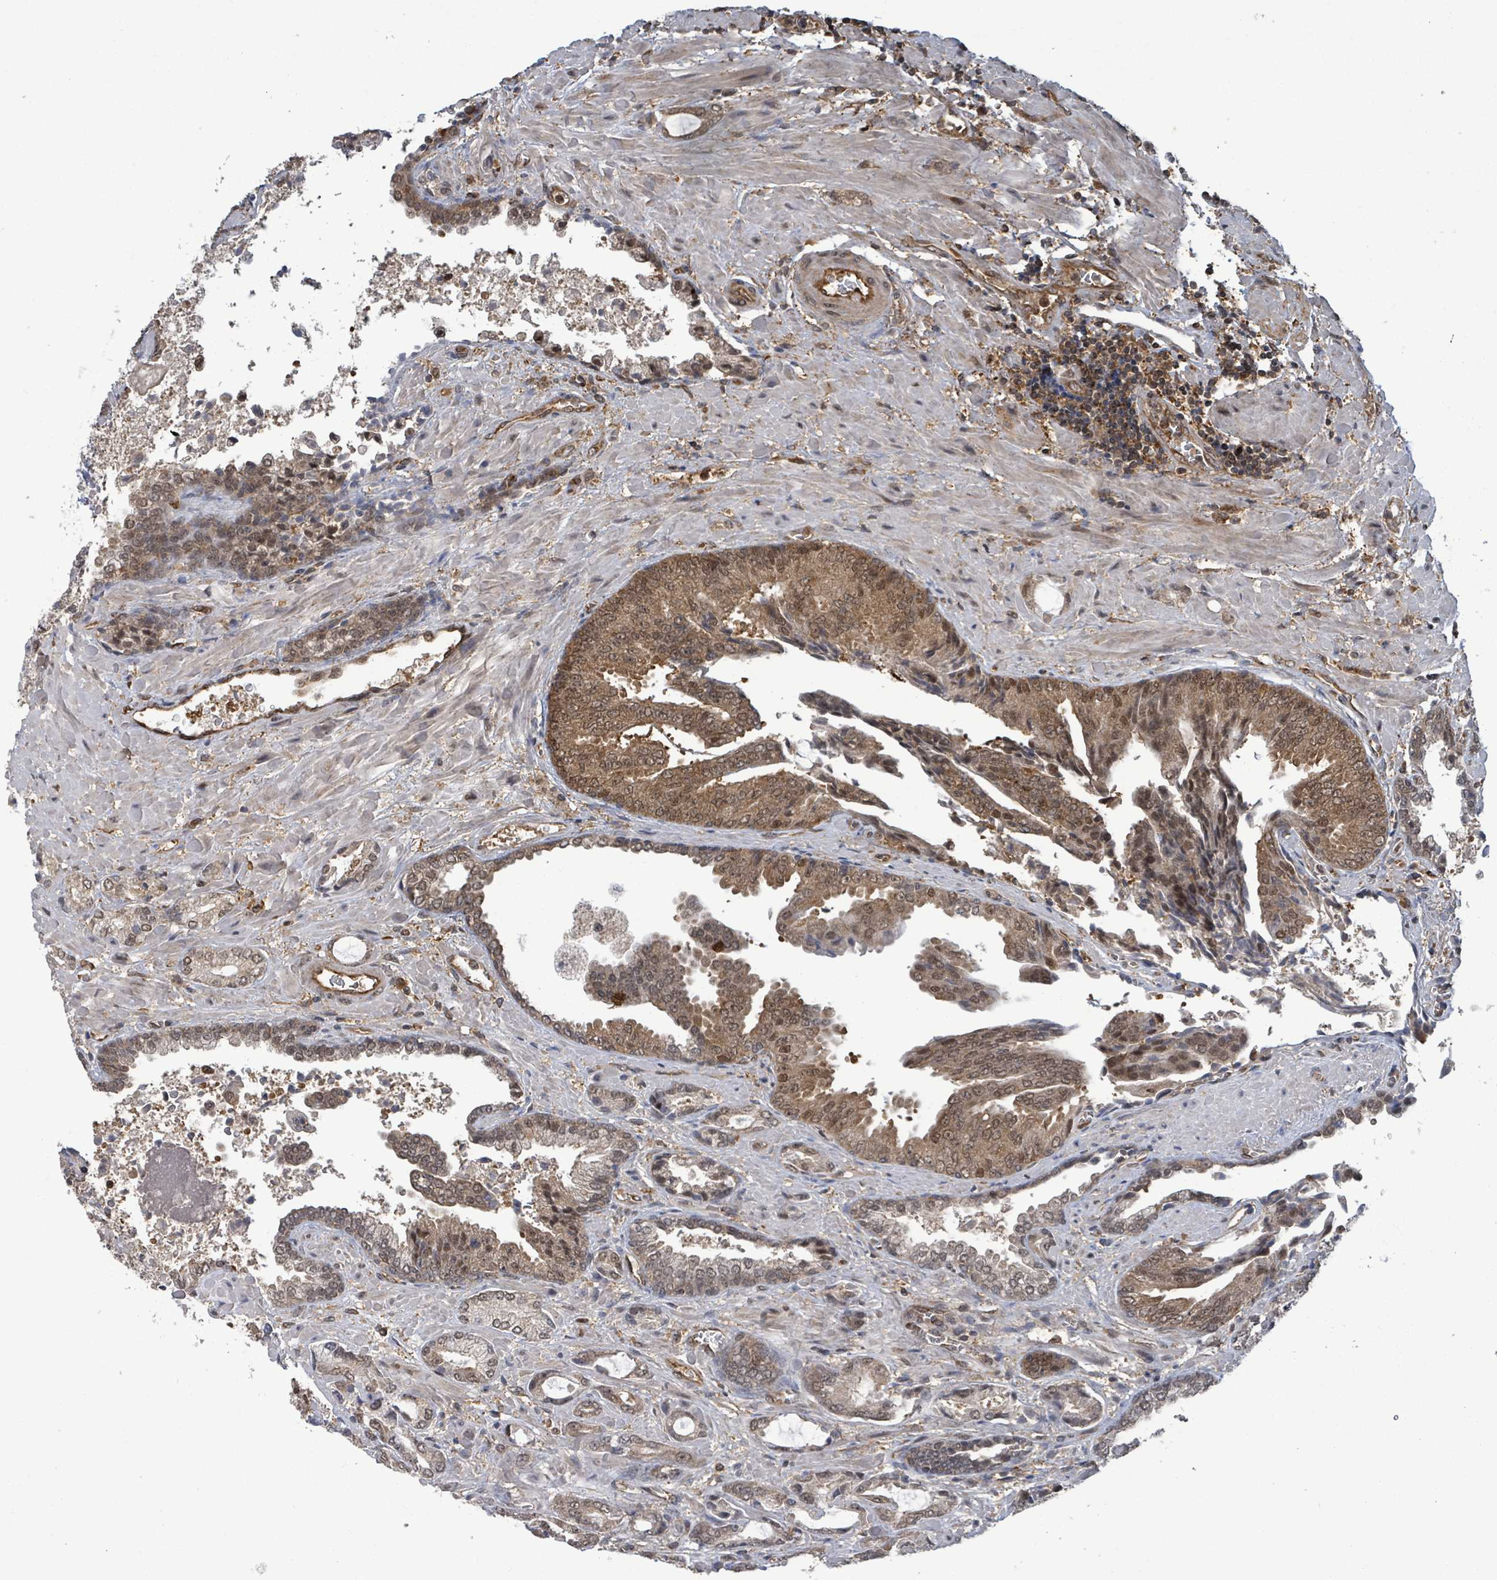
{"staining": {"intensity": "moderate", "quantity": "25%-75%", "location": "cytoplasmic/membranous,nuclear"}, "tissue": "prostate cancer", "cell_type": "Tumor cells", "image_type": "cancer", "snomed": [{"axis": "morphology", "description": "Adenocarcinoma, High grade"}, {"axis": "topography", "description": "Prostate"}], "caption": "Immunohistochemical staining of prostate cancer (high-grade adenocarcinoma) demonstrates medium levels of moderate cytoplasmic/membranous and nuclear protein positivity in about 25%-75% of tumor cells. (brown staining indicates protein expression, while blue staining denotes nuclei).", "gene": "KLC1", "patient": {"sex": "male", "age": 68}}